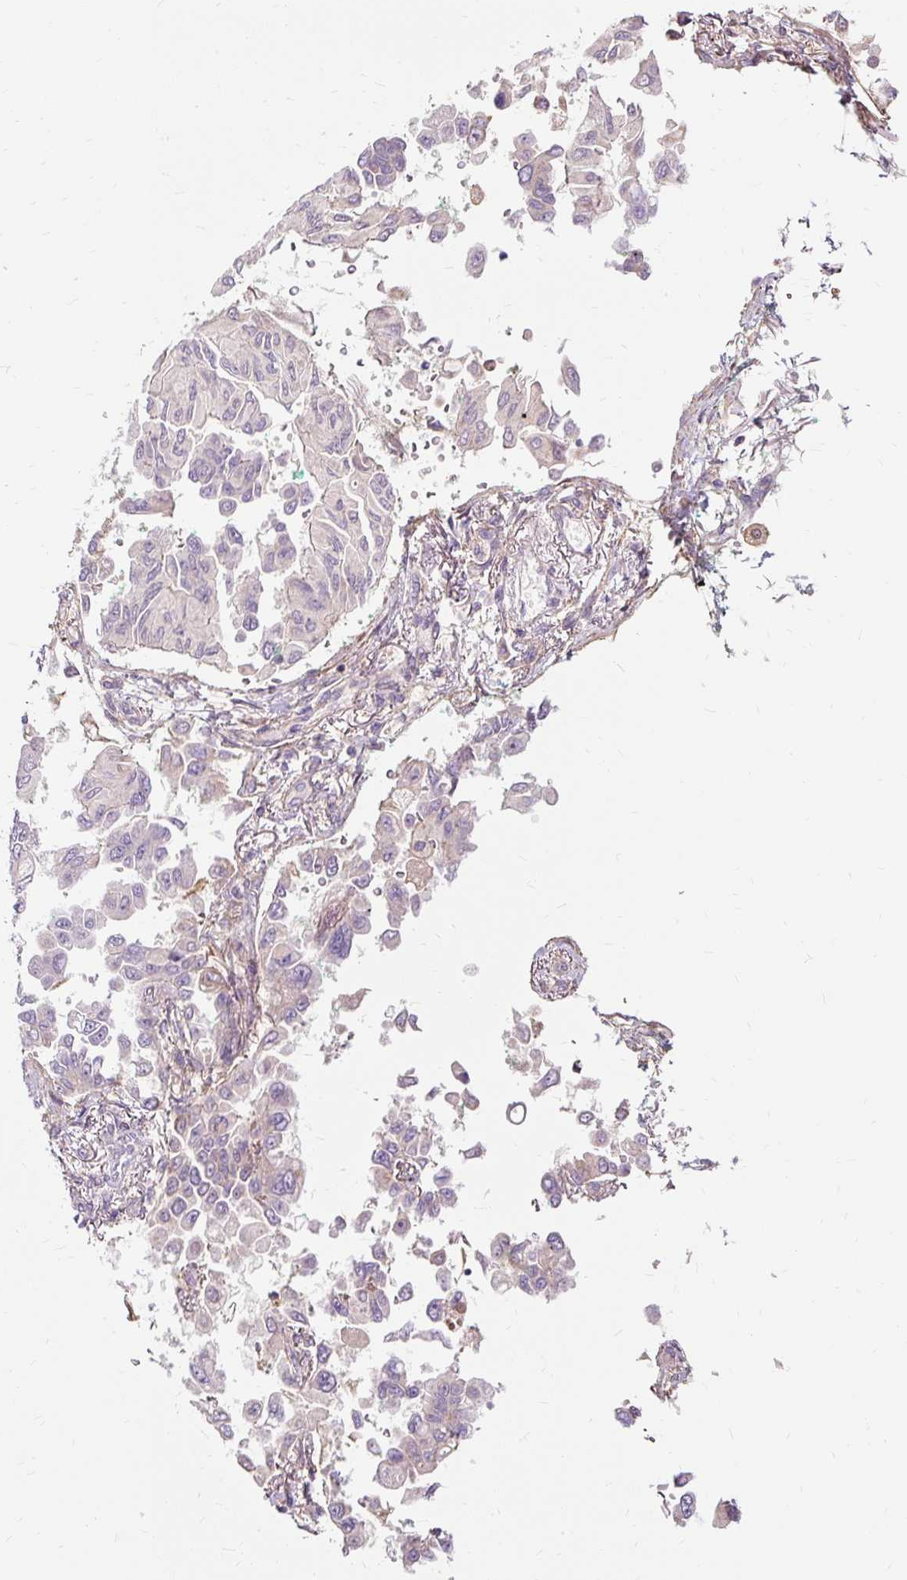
{"staining": {"intensity": "negative", "quantity": "none", "location": "none"}, "tissue": "lung cancer", "cell_type": "Tumor cells", "image_type": "cancer", "snomed": [{"axis": "morphology", "description": "Adenocarcinoma, NOS"}, {"axis": "topography", "description": "Lung"}], "caption": "DAB (3,3'-diaminobenzidine) immunohistochemical staining of lung adenocarcinoma displays no significant staining in tumor cells.", "gene": "TSPAN8", "patient": {"sex": "female", "age": 67}}